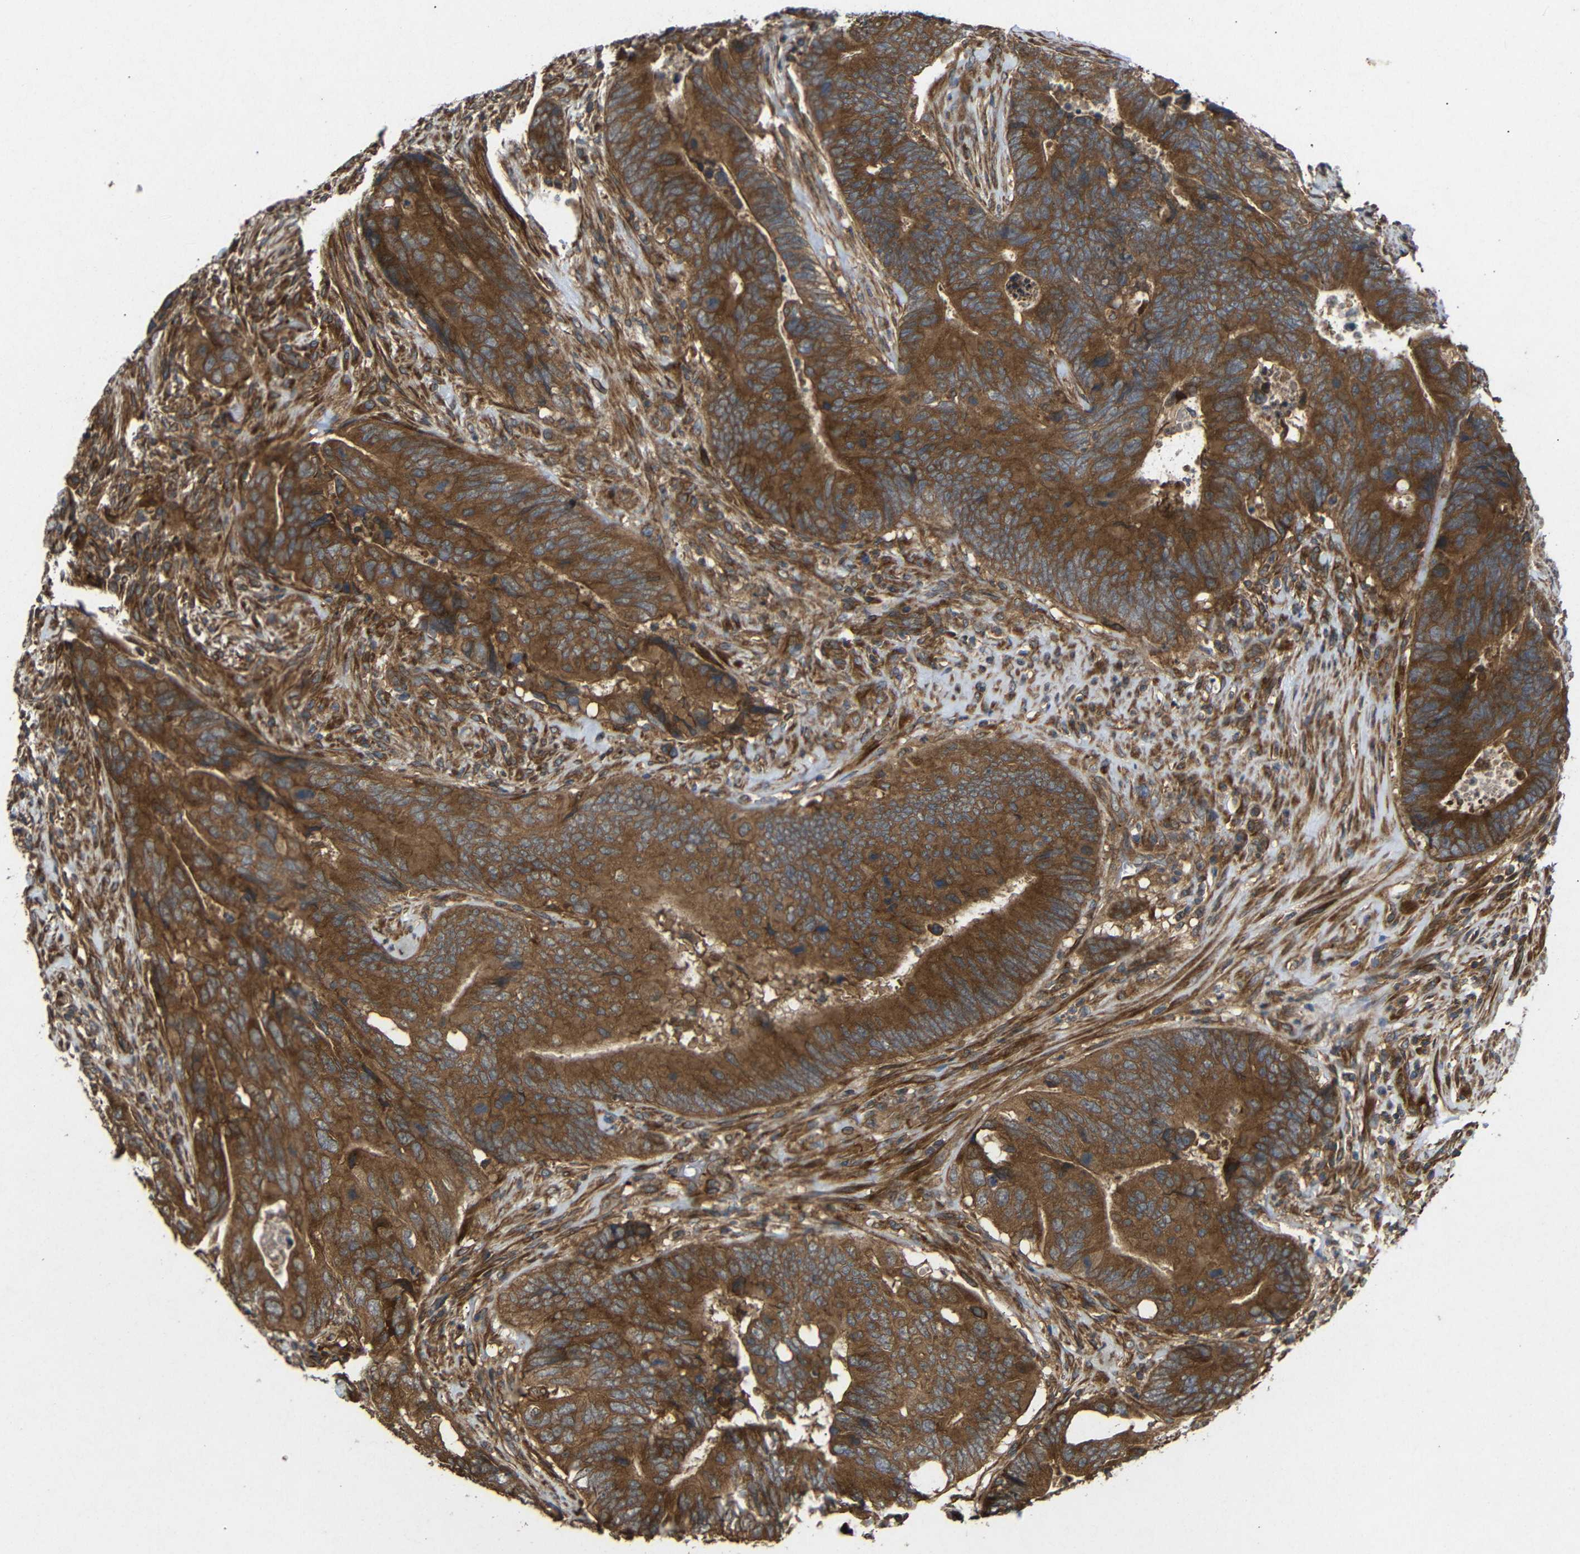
{"staining": {"intensity": "strong", "quantity": ">75%", "location": "cytoplasmic/membranous"}, "tissue": "colorectal cancer", "cell_type": "Tumor cells", "image_type": "cancer", "snomed": [{"axis": "morphology", "description": "Normal tissue, NOS"}, {"axis": "morphology", "description": "Adenocarcinoma, NOS"}, {"axis": "topography", "description": "Colon"}], "caption": "Strong cytoplasmic/membranous positivity is appreciated in about >75% of tumor cells in adenocarcinoma (colorectal).", "gene": "EIF2S1", "patient": {"sex": "male", "age": 56}}